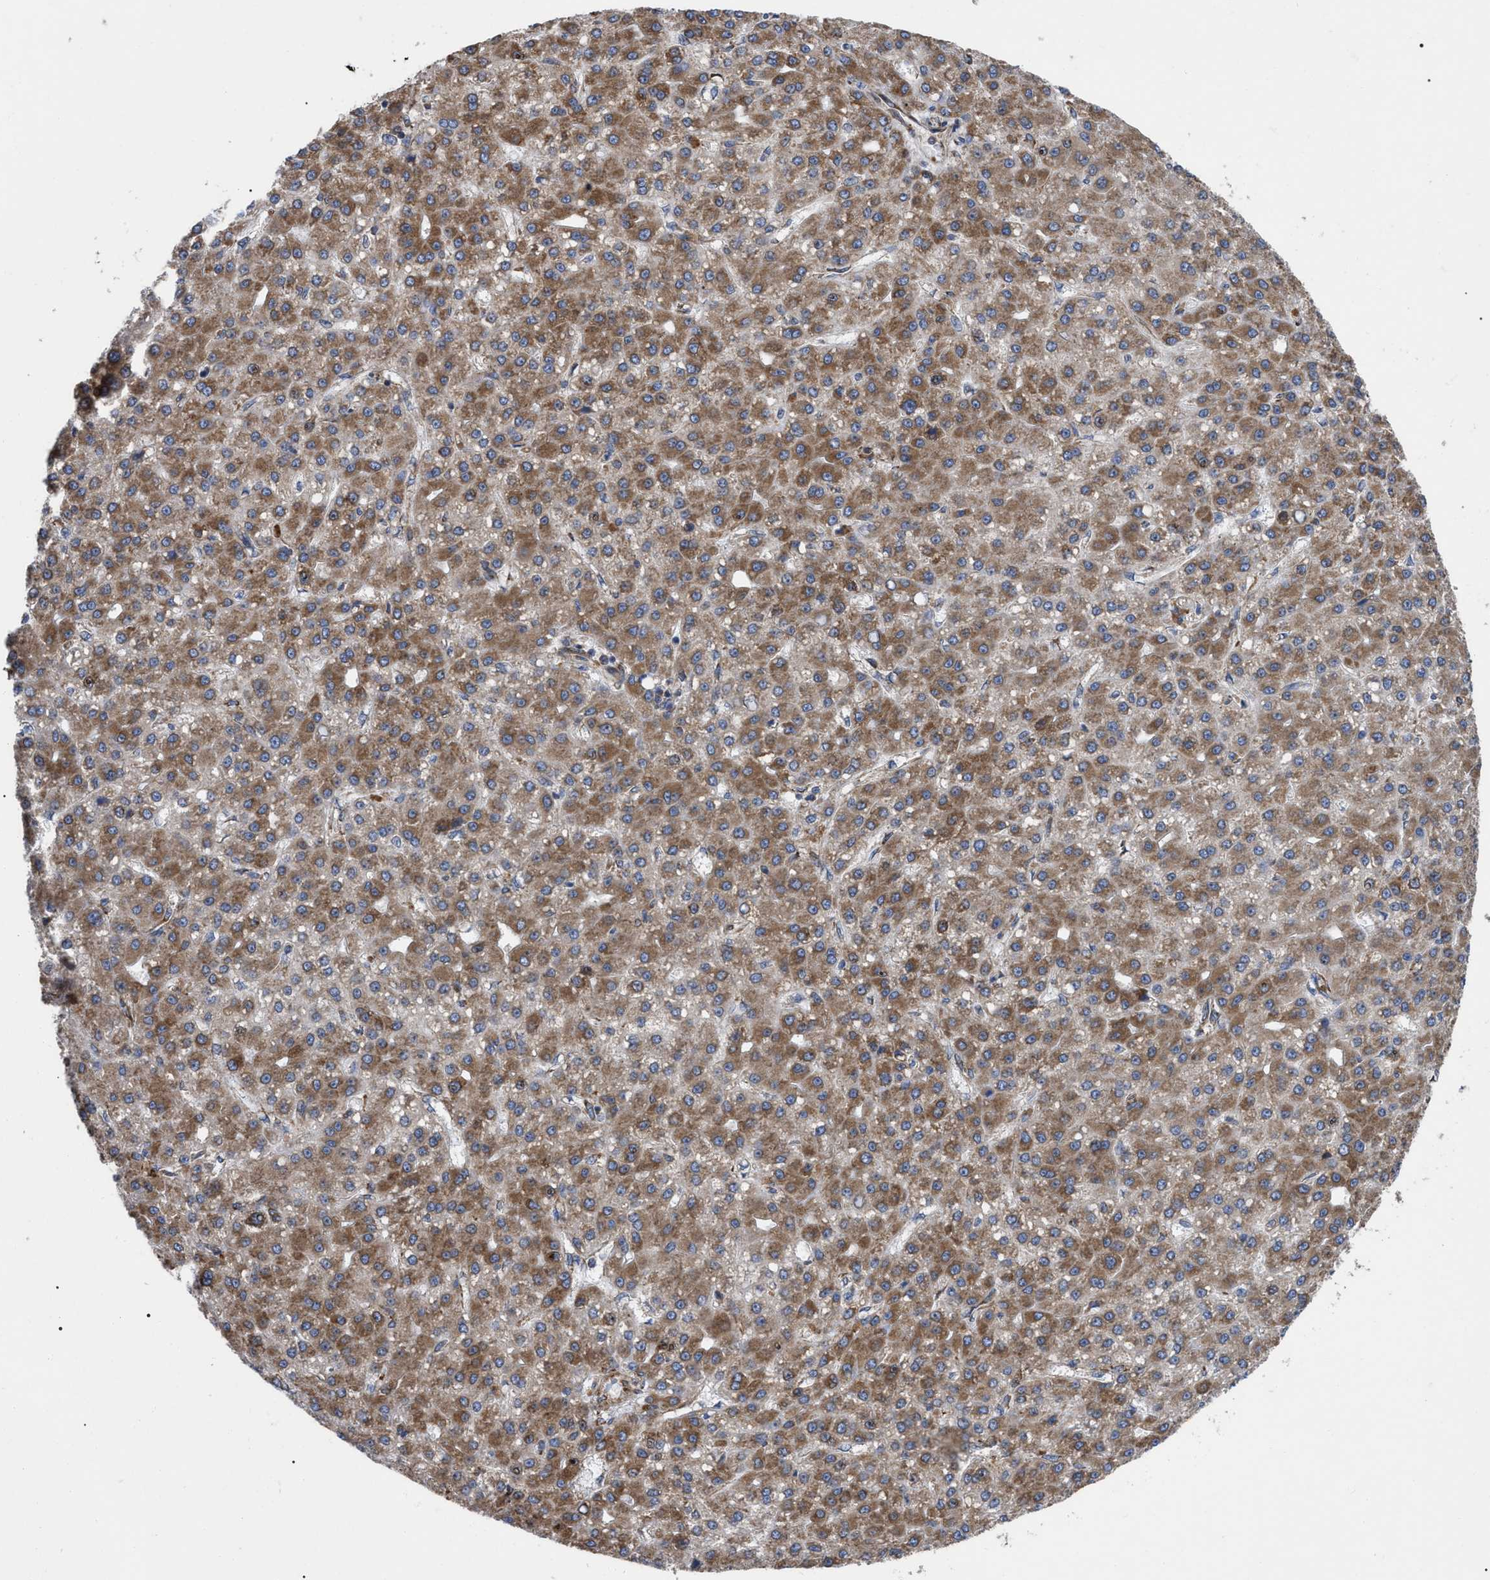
{"staining": {"intensity": "moderate", "quantity": ">75%", "location": "cytoplasmic/membranous"}, "tissue": "liver cancer", "cell_type": "Tumor cells", "image_type": "cancer", "snomed": [{"axis": "morphology", "description": "Carcinoma, Hepatocellular, NOS"}, {"axis": "topography", "description": "Liver"}], "caption": "Tumor cells reveal medium levels of moderate cytoplasmic/membranous staining in approximately >75% of cells in liver cancer (hepatocellular carcinoma).", "gene": "FAM120A", "patient": {"sex": "male", "age": 67}}